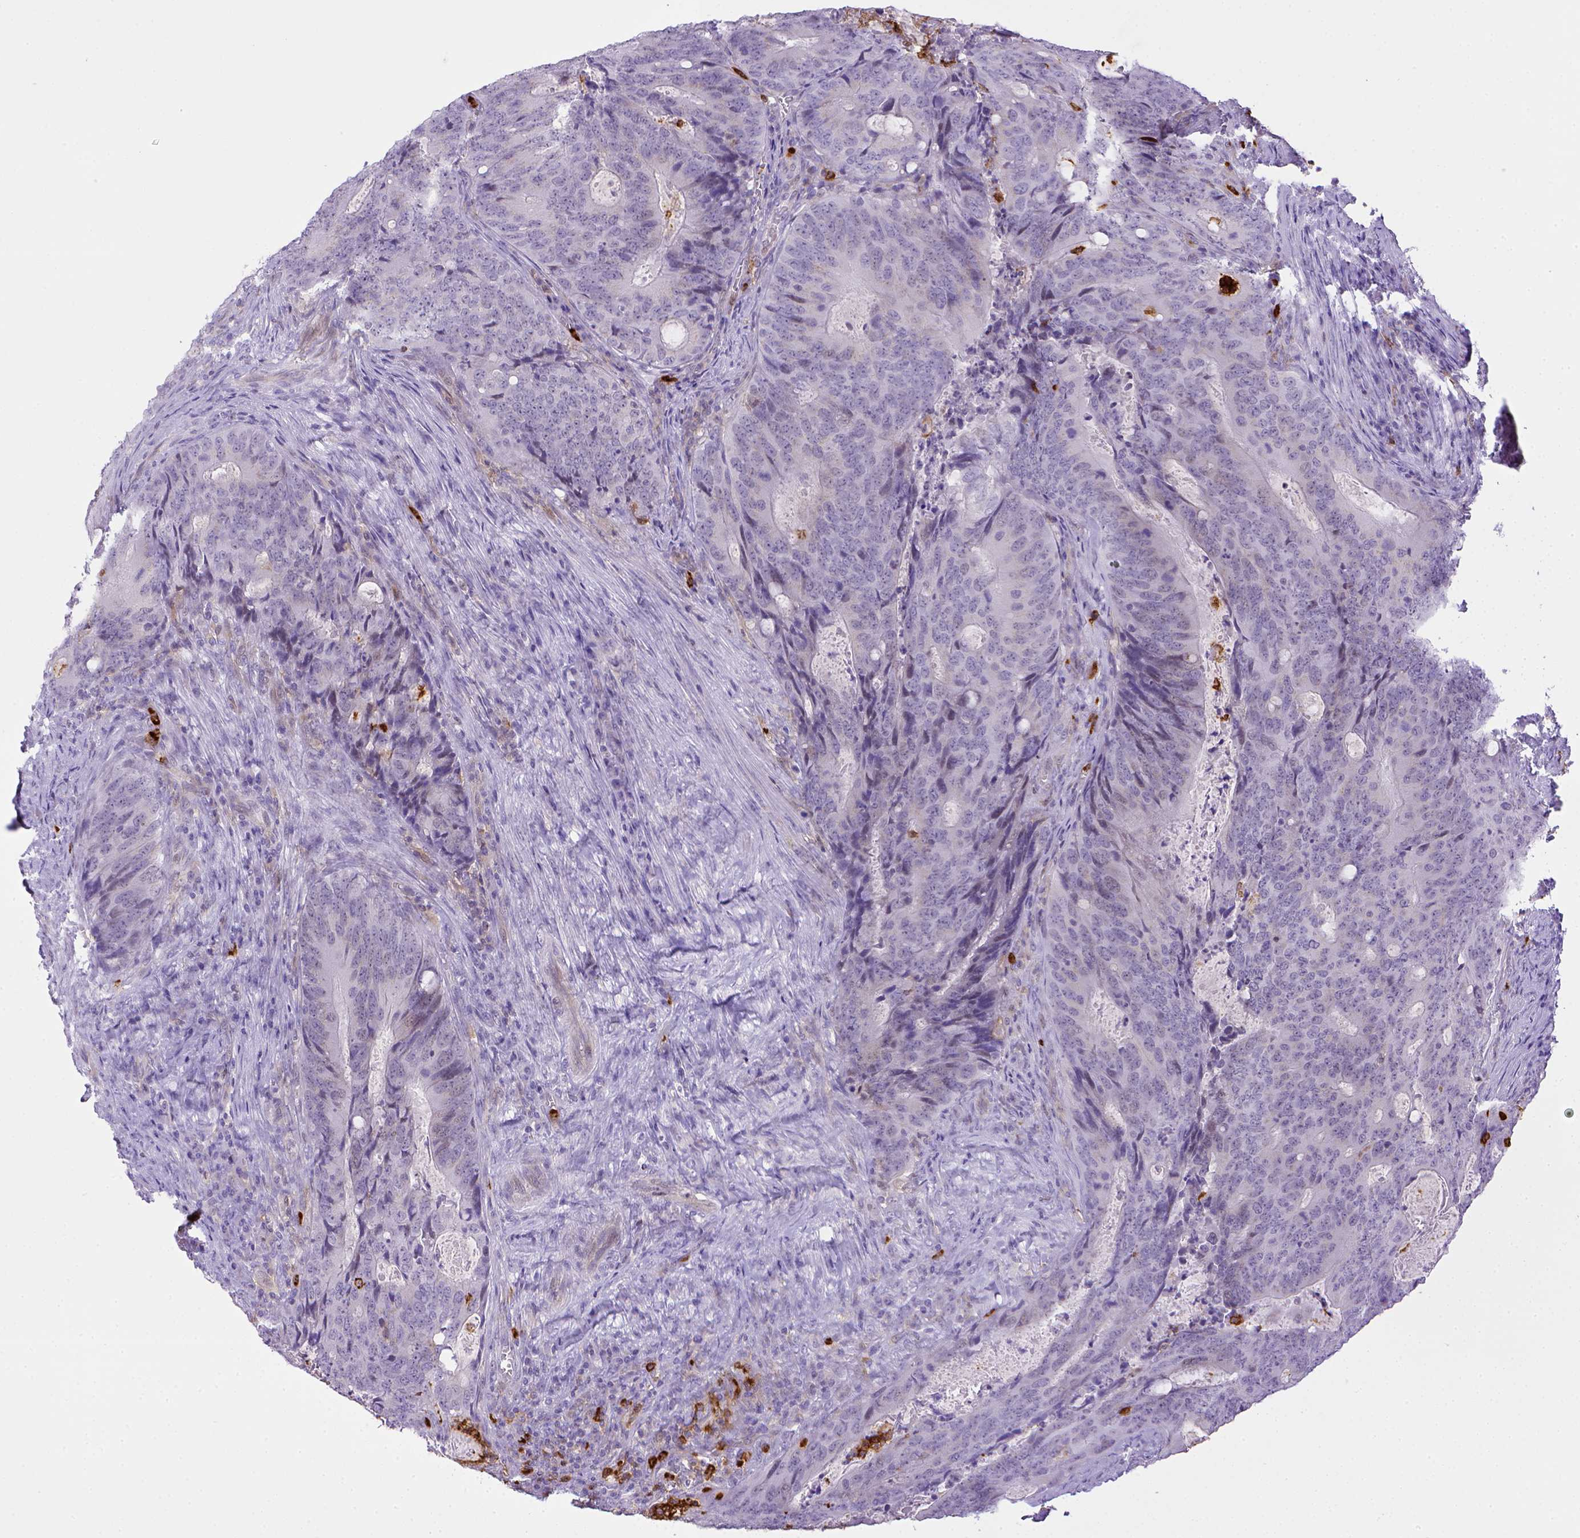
{"staining": {"intensity": "negative", "quantity": "none", "location": "none"}, "tissue": "colorectal cancer", "cell_type": "Tumor cells", "image_type": "cancer", "snomed": [{"axis": "morphology", "description": "Adenocarcinoma, NOS"}, {"axis": "topography", "description": "Colon"}], "caption": "High power microscopy image of an immunohistochemistry (IHC) micrograph of colorectal cancer, revealing no significant expression in tumor cells. The staining was performed using DAB to visualize the protein expression in brown, while the nuclei were stained in blue with hematoxylin (Magnification: 20x).", "gene": "ITGAM", "patient": {"sex": "male", "age": 67}}